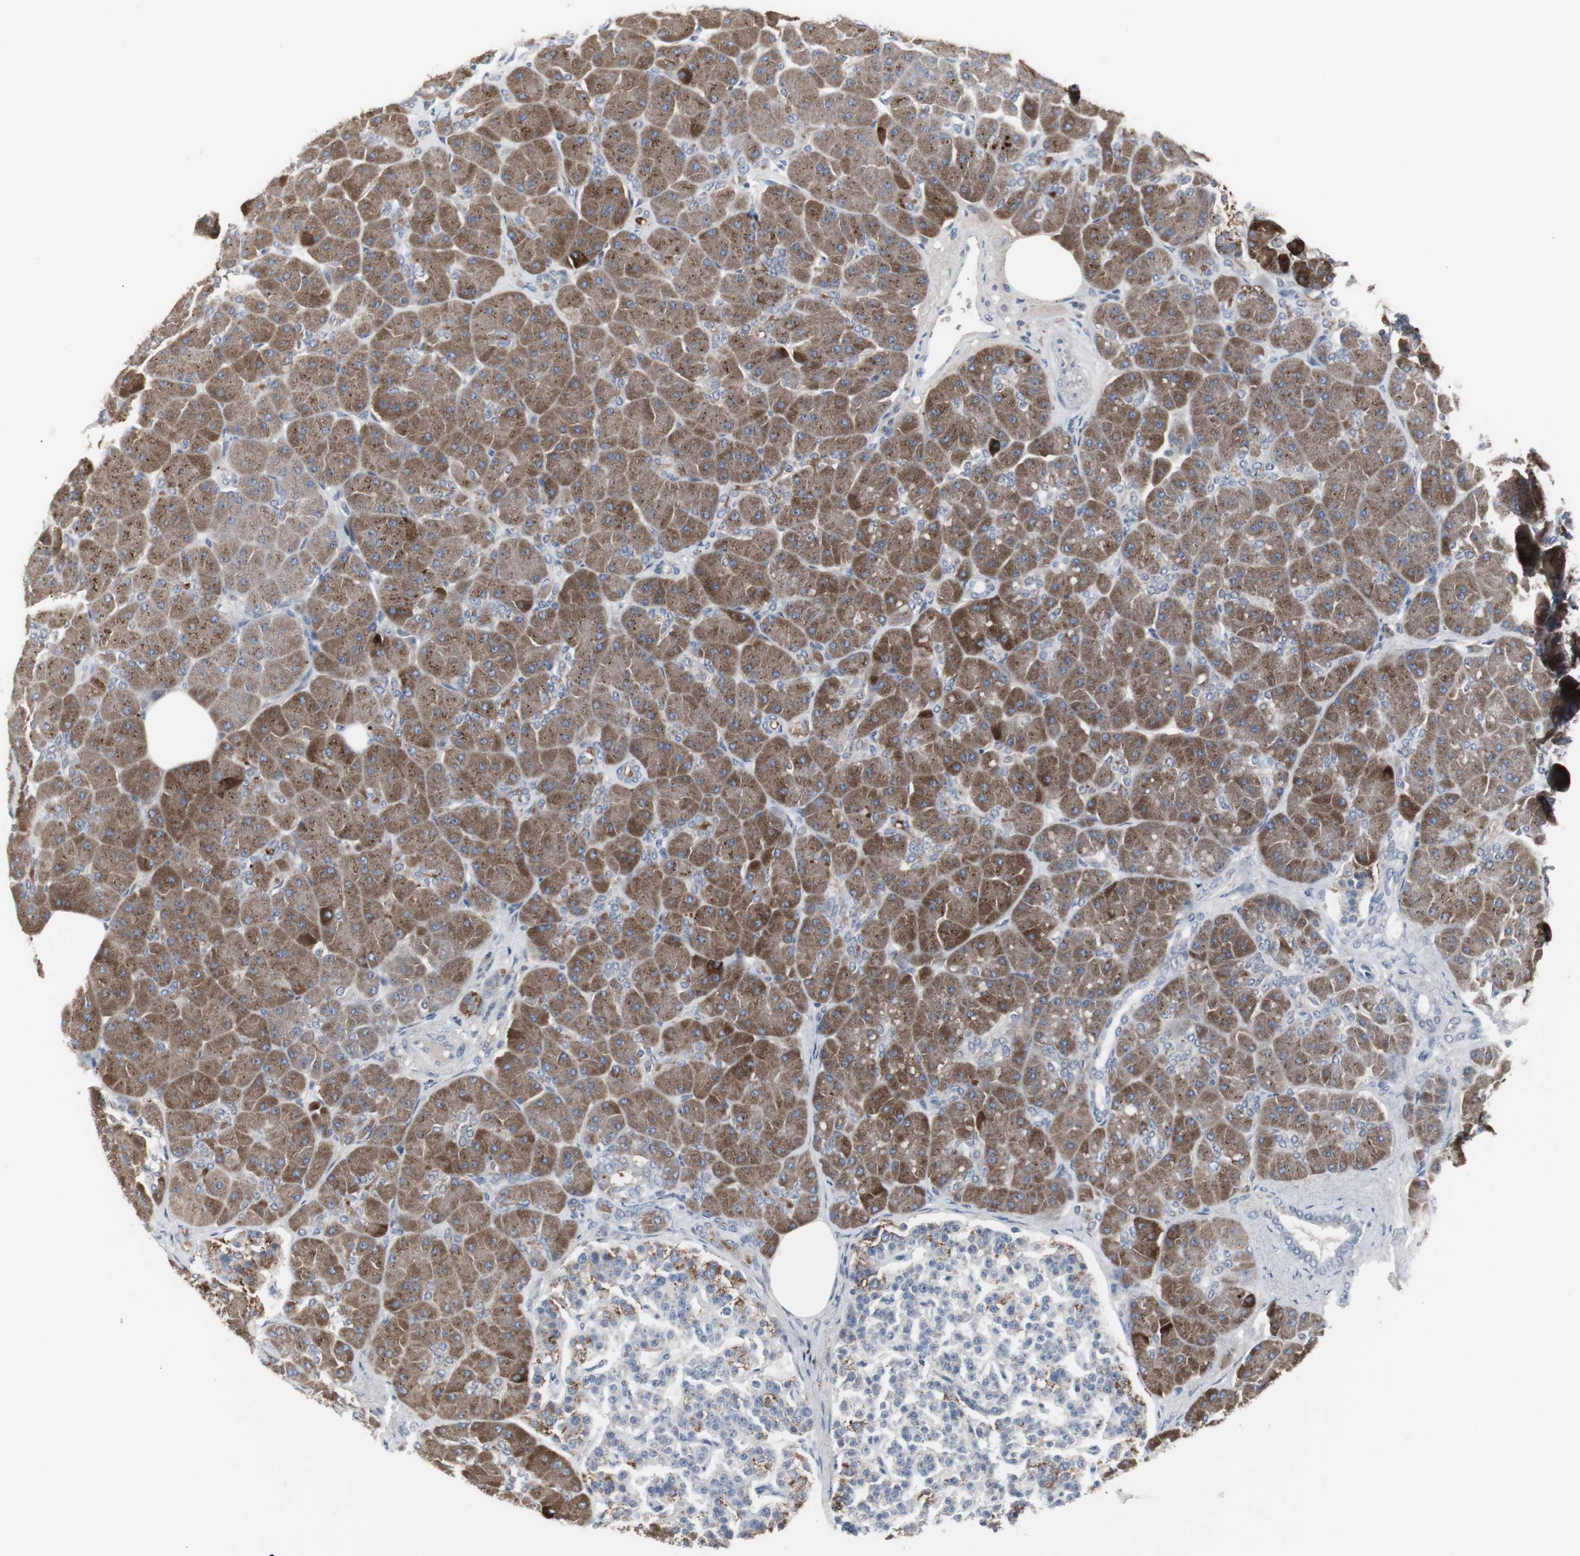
{"staining": {"intensity": "strong", "quantity": ">75%", "location": "cytoplasmic/membranous"}, "tissue": "pancreas", "cell_type": "Exocrine glandular cells", "image_type": "normal", "snomed": [{"axis": "morphology", "description": "Normal tissue, NOS"}, {"axis": "topography", "description": "Pancreas"}], "caption": "High-power microscopy captured an immunohistochemistry (IHC) photomicrograph of benign pancreas, revealing strong cytoplasmic/membranous staining in approximately >75% of exocrine glandular cells.", "gene": "ACAA1", "patient": {"sex": "male", "age": 66}}